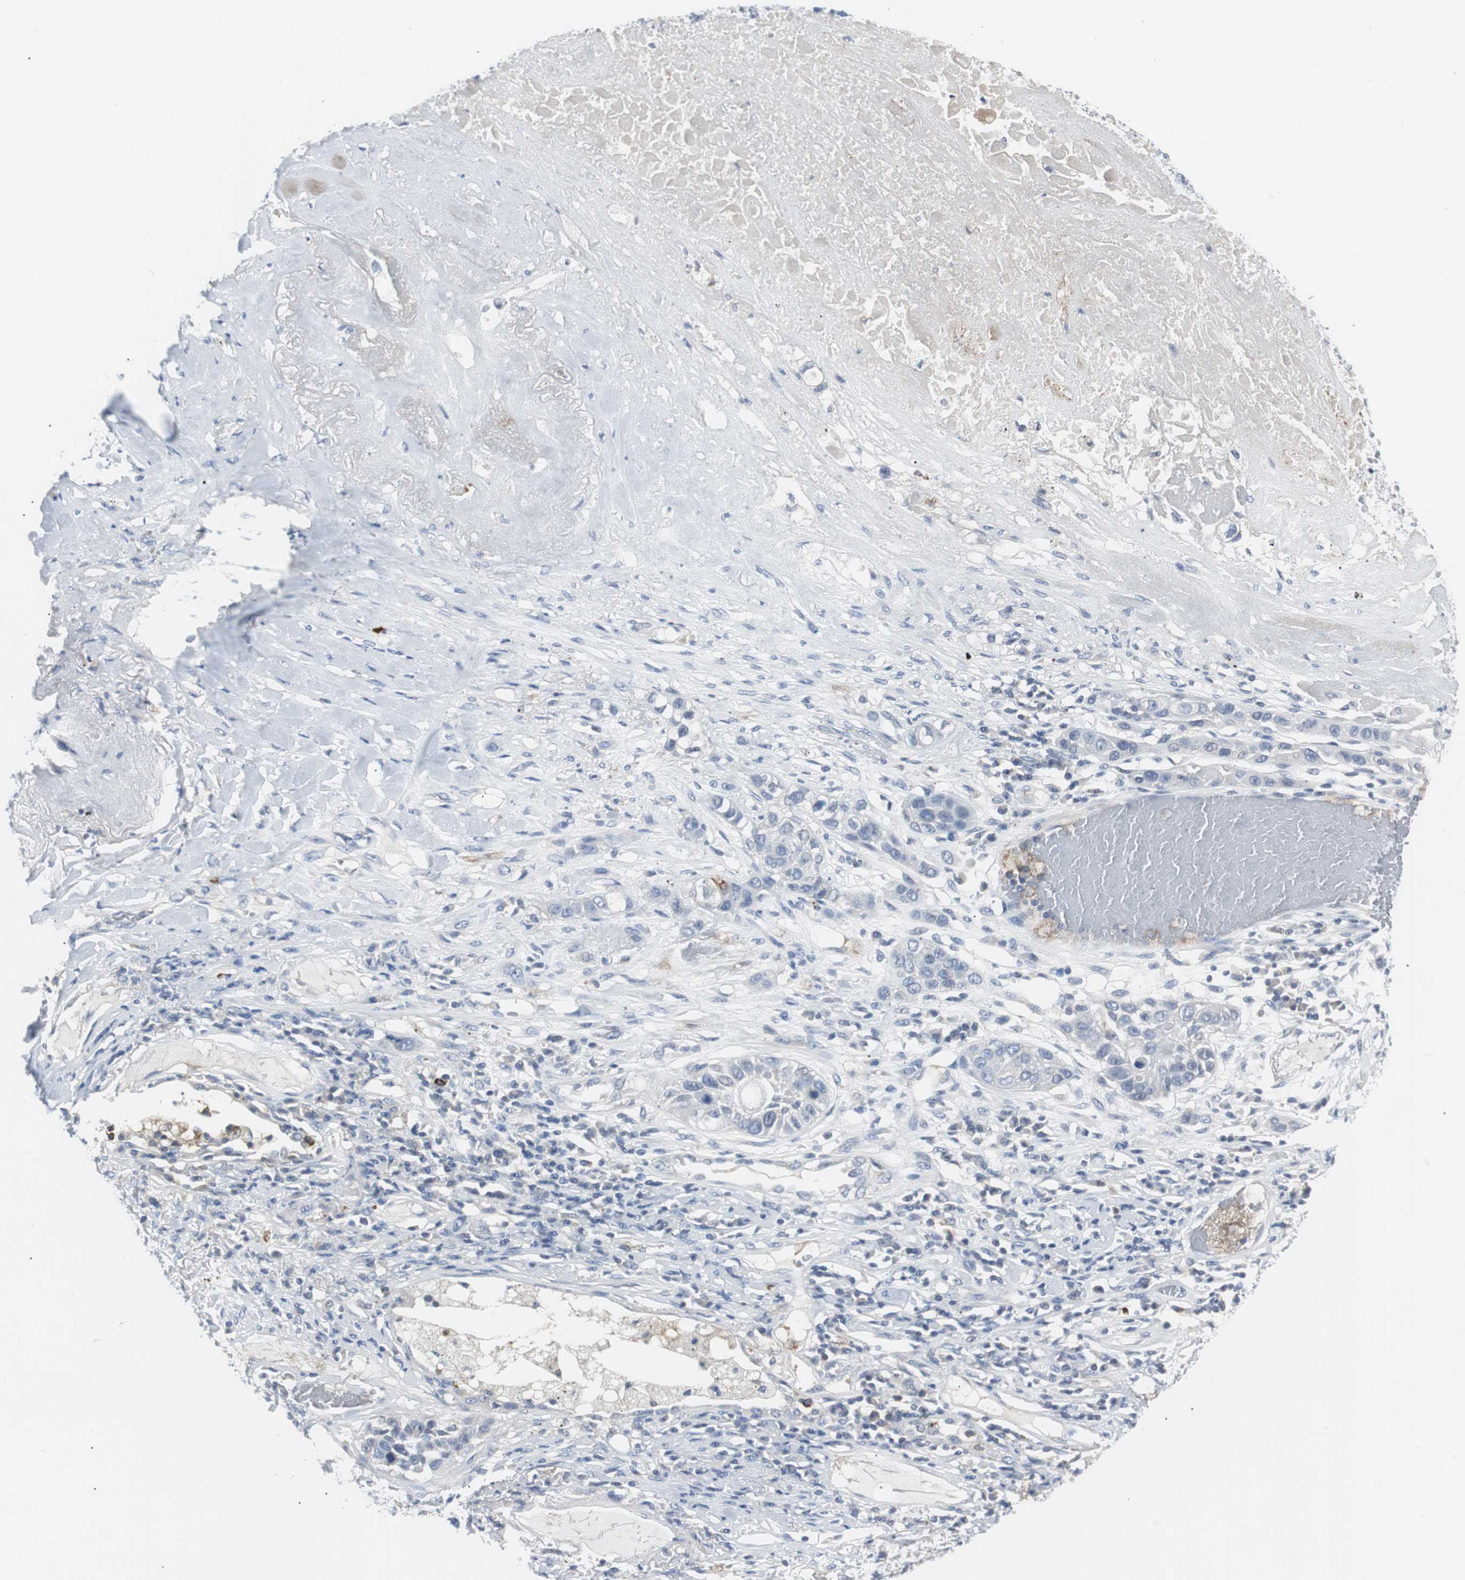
{"staining": {"intensity": "negative", "quantity": "none", "location": "none"}, "tissue": "lung cancer", "cell_type": "Tumor cells", "image_type": "cancer", "snomed": [{"axis": "morphology", "description": "Squamous cell carcinoma, NOS"}, {"axis": "topography", "description": "Lung"}], "caption": "Immunohistochemistry (IHC) photomicrograph of neoplastic tissue: human lung cancer stained with DAB (3,3'-diaminobenzidine) displays no significant protein staining in tumor cells.", "gene": "RASA1", "patient": {"sex": "male", "age": 71}}